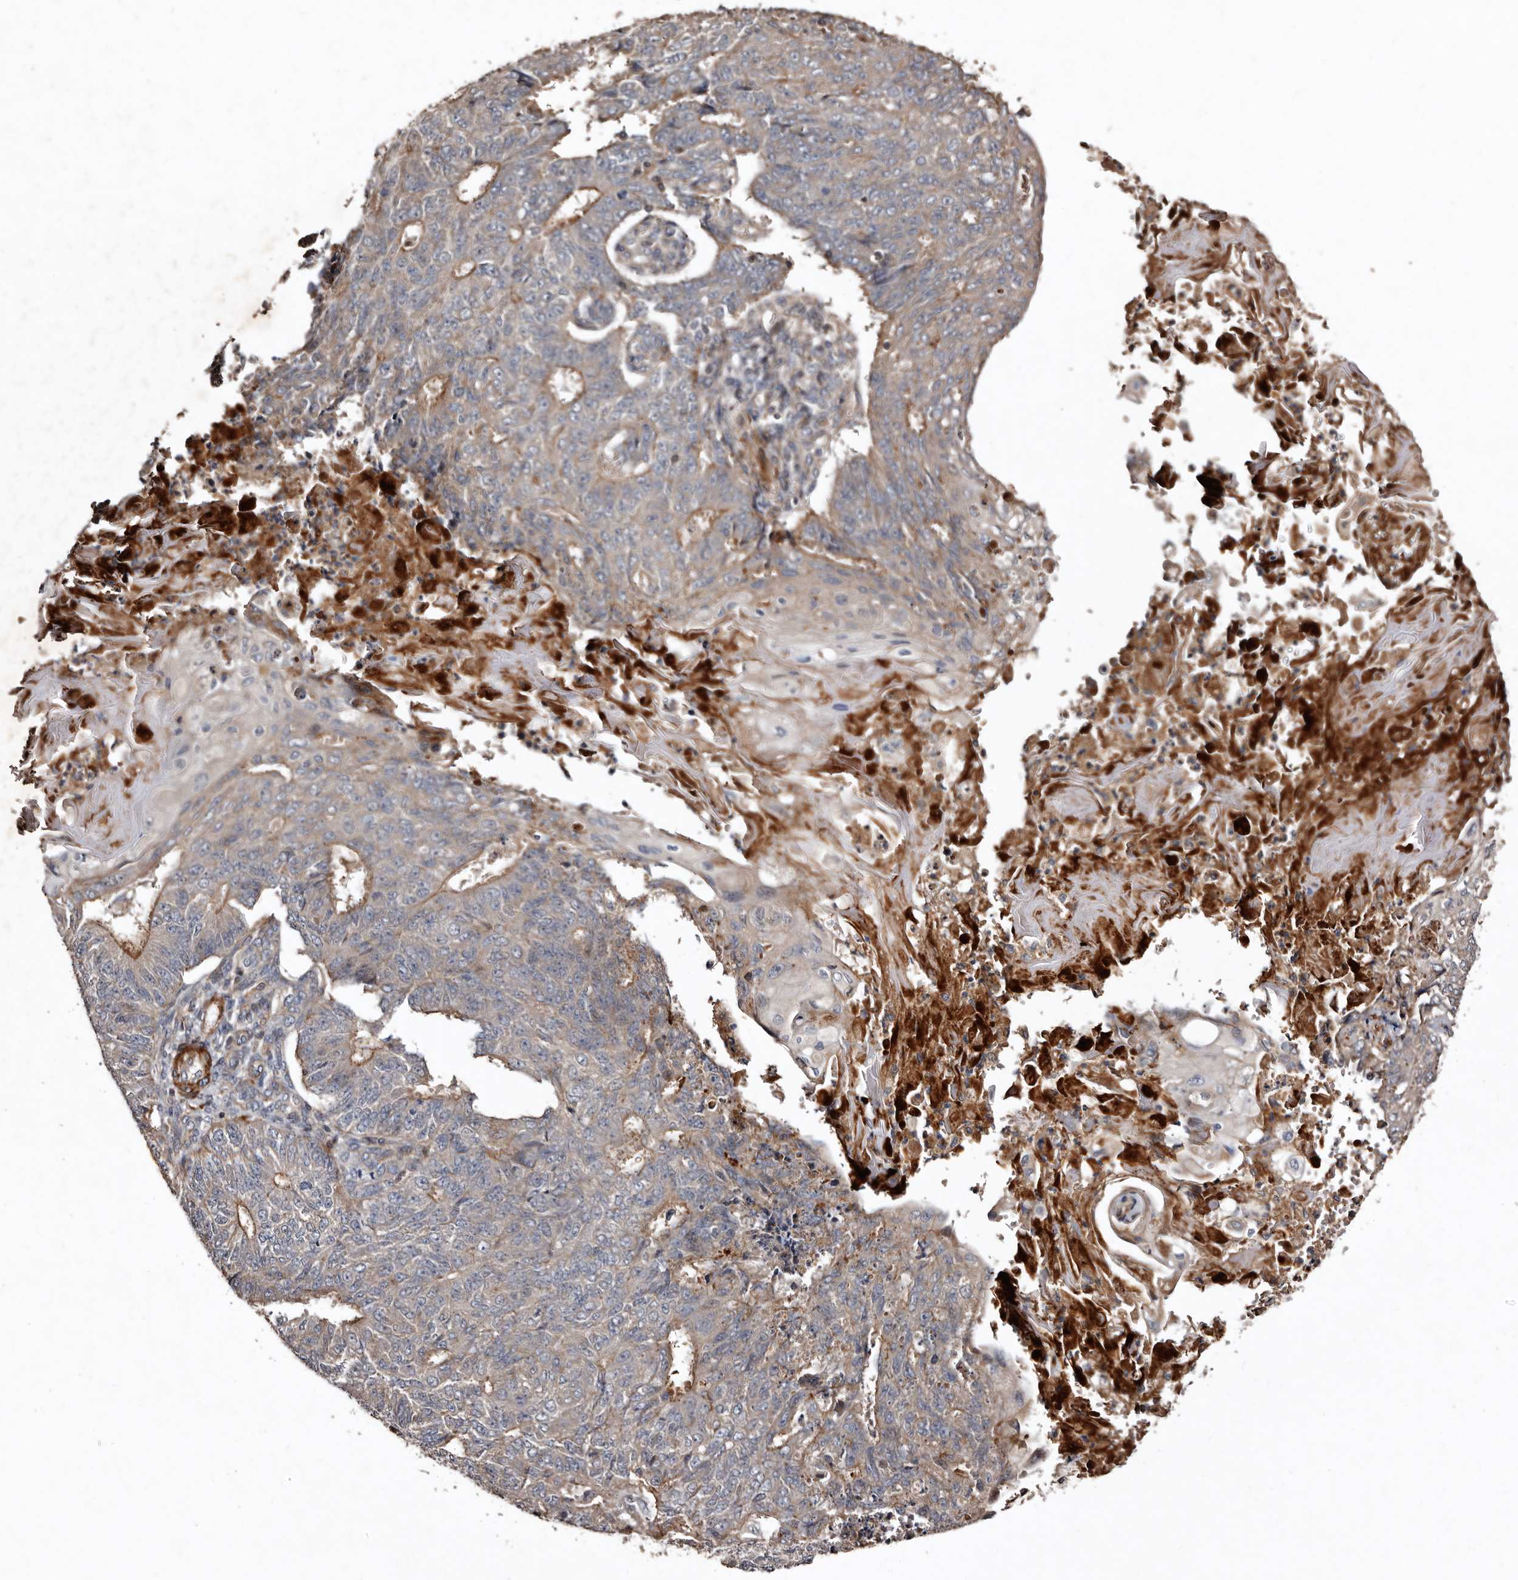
{"staining": {"intensity": "moderate", "quantity": "<25%", "location": "cytoplasmic/membranous"}, "tissue": "endometrial cancer", "cell_type": "Tumor cells", "image_type": "cancer", "snomed": [{"axis": "morphology", "description": "Adenocarcinoma, NOS"}, {"axis": "topography", "description": "Endometrium"}], "caption": "Immunohistochemical staining of adenocarcinoma (endometrial) displays low levels of moderate cytoplasmic/membranous protein staining in approximately <25% of tumor cells.", "gene": "PRKD3", "patient": {"sex": "female", "age": 32}}